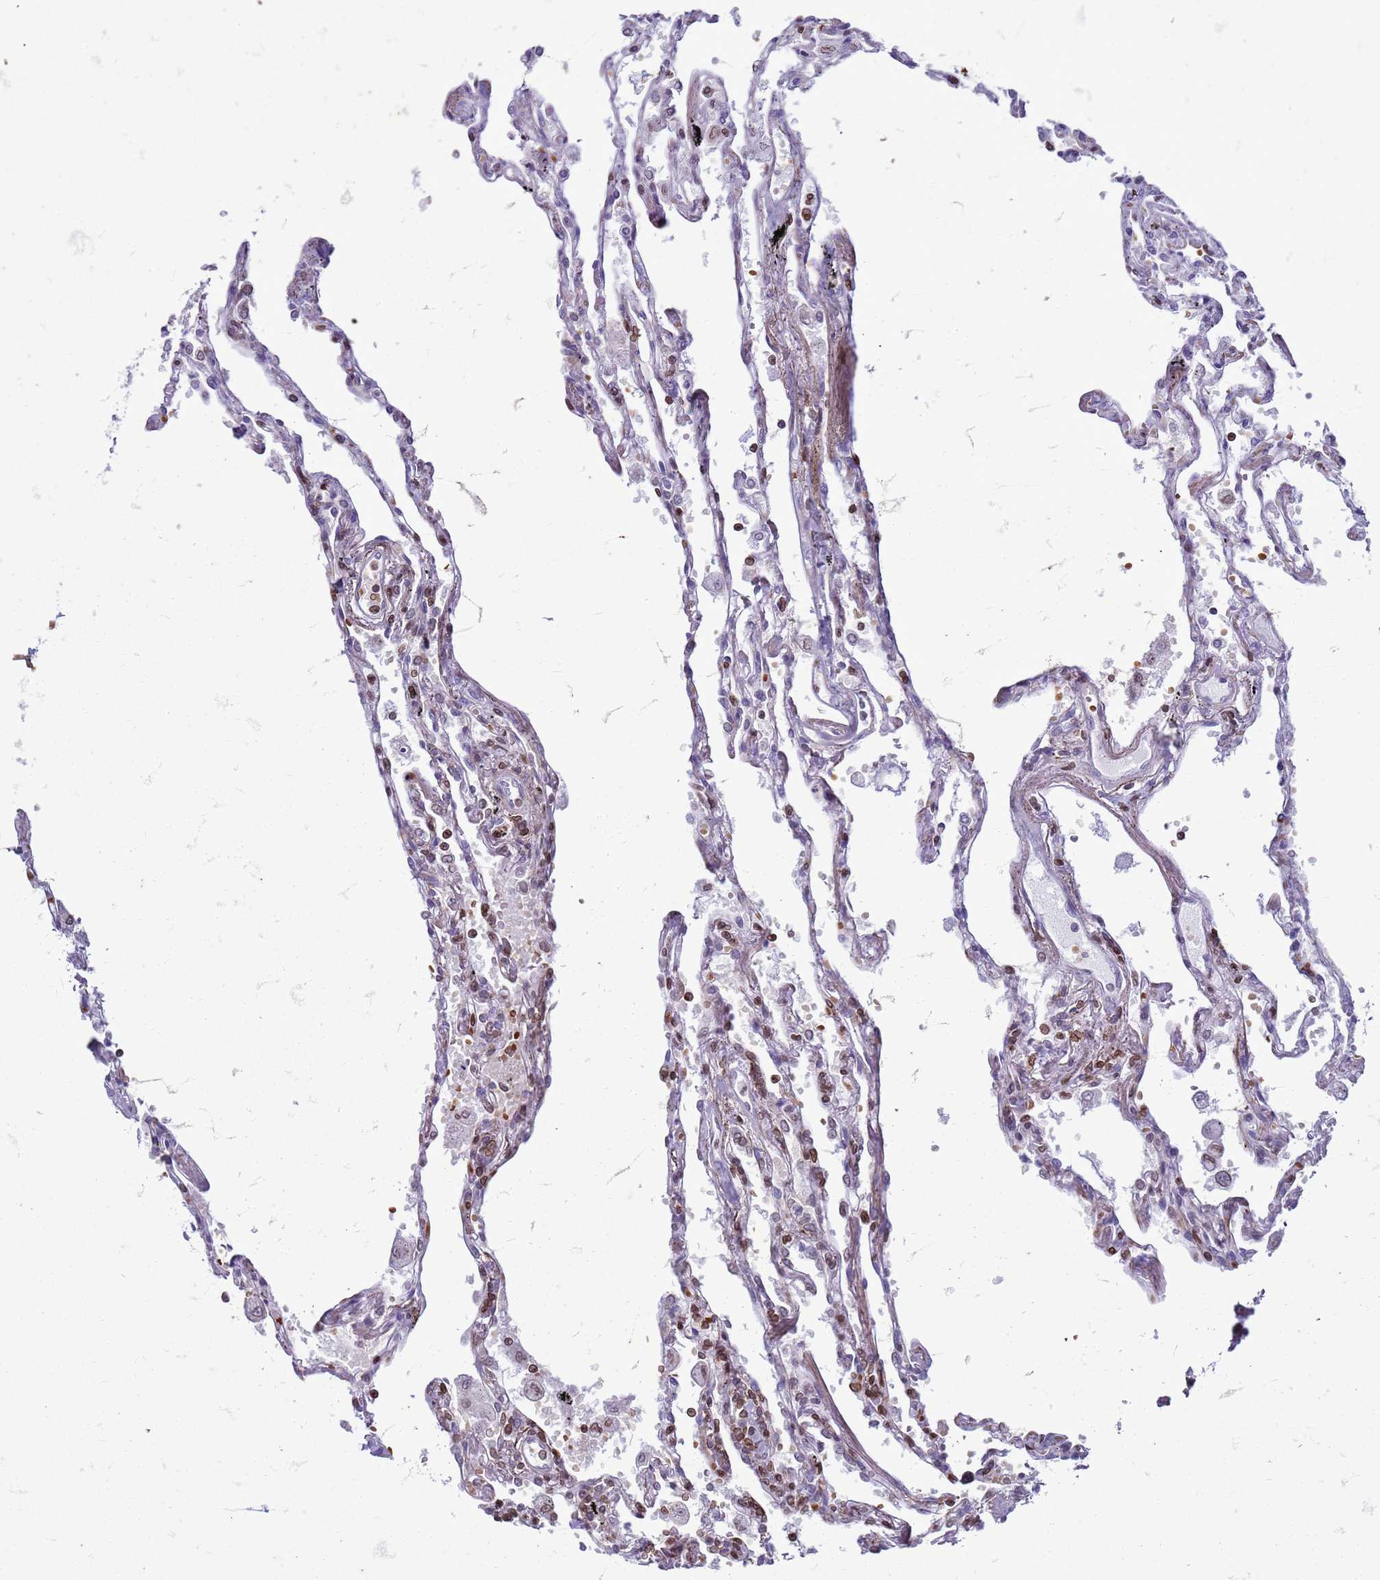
{"staining": {"intensity": "moderate", "quantity": "25%-75%", "location": "cytoplasmic/membranous,nuclear"}, "tissue": "lung", "cell_type": "Alveolar cells", "image_type": "normal", "snomed": [{"axis": "morphology", "description": "Normal tissue, NOS"}, {"axis": "topography", "description": "Lung"}], "caption": "Immunohistochemical staining of normal human lung reveals medium levels of moderate cytoplasmic/membranous,nuclear staining in about 25%-75% of alveolar cells. (DAB (3,3'-diaminobenzidine) = brown stain, brightfield microscopy at high magnification).", "gene": "METTL25B", "patient": {"sex": "female", "age": 67}}